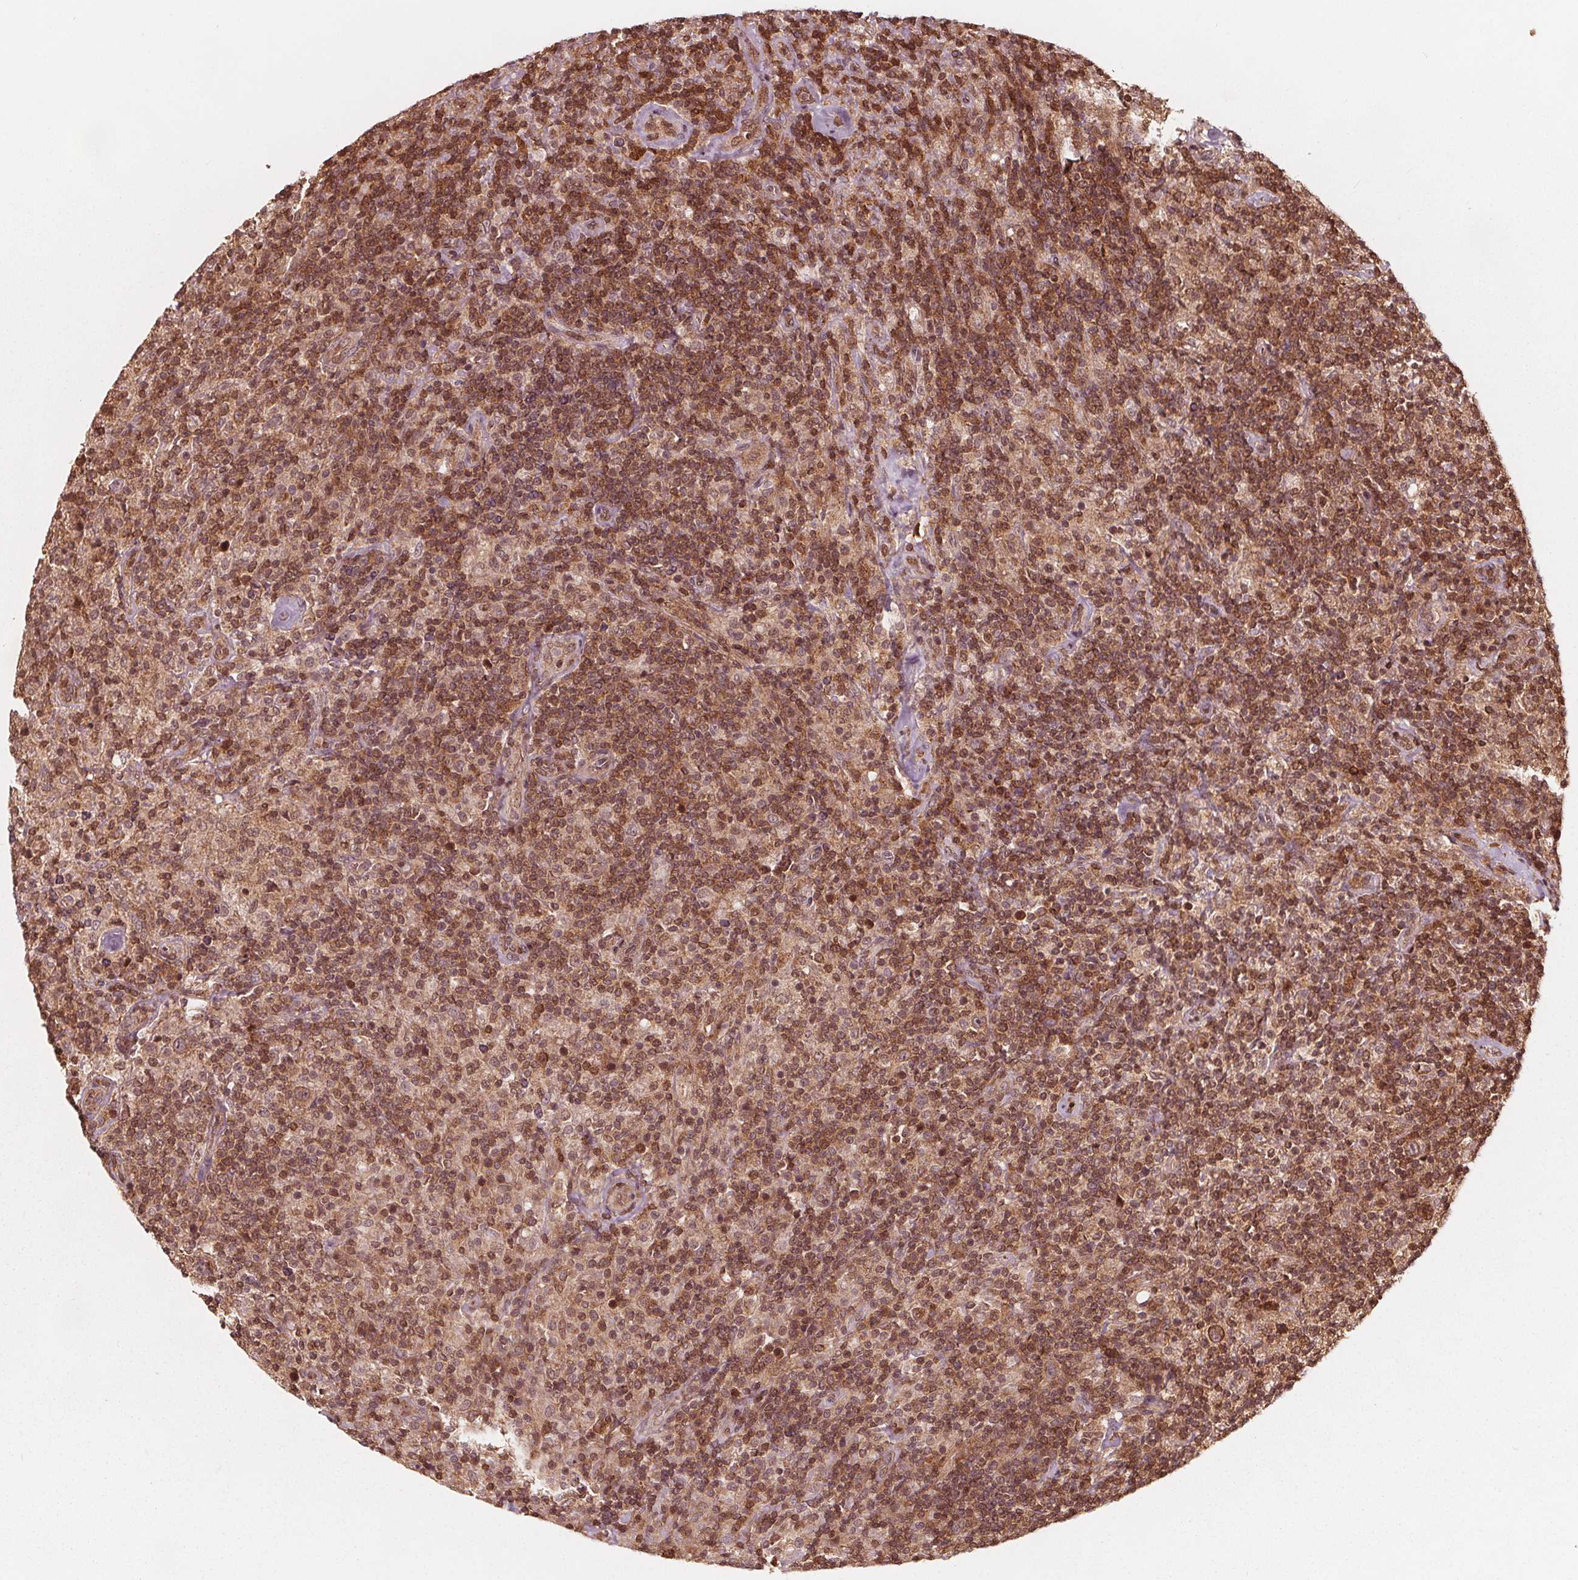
{"staining": {"intensity": "moderate", "quantity": ">75%", "location": "cytoplasmic/membranous,nuclear"}, "tissue": "lymphoma", "cell_type": "Tumor cells", "image_type": "cancer", "snomed": [{"axis": "morphology", "description": "Hodgkin's disease, NOS"}, {"axis": "topography", "description": "Lymph node"}], "caption": "Immunohistochemistry histopathology image of neoplastic tissue: human Hodgkin's disease stained using immunohistochemistry demonstrates medium levels of moderate protein expression localized specifically in the cytoplasmic/membranous and nuclear of tumor cells, appearing as a cytoplasmic/membranous and nuclear brown color.", "gene": "AIP", "patient": {"sex": "male", "age": 70}}